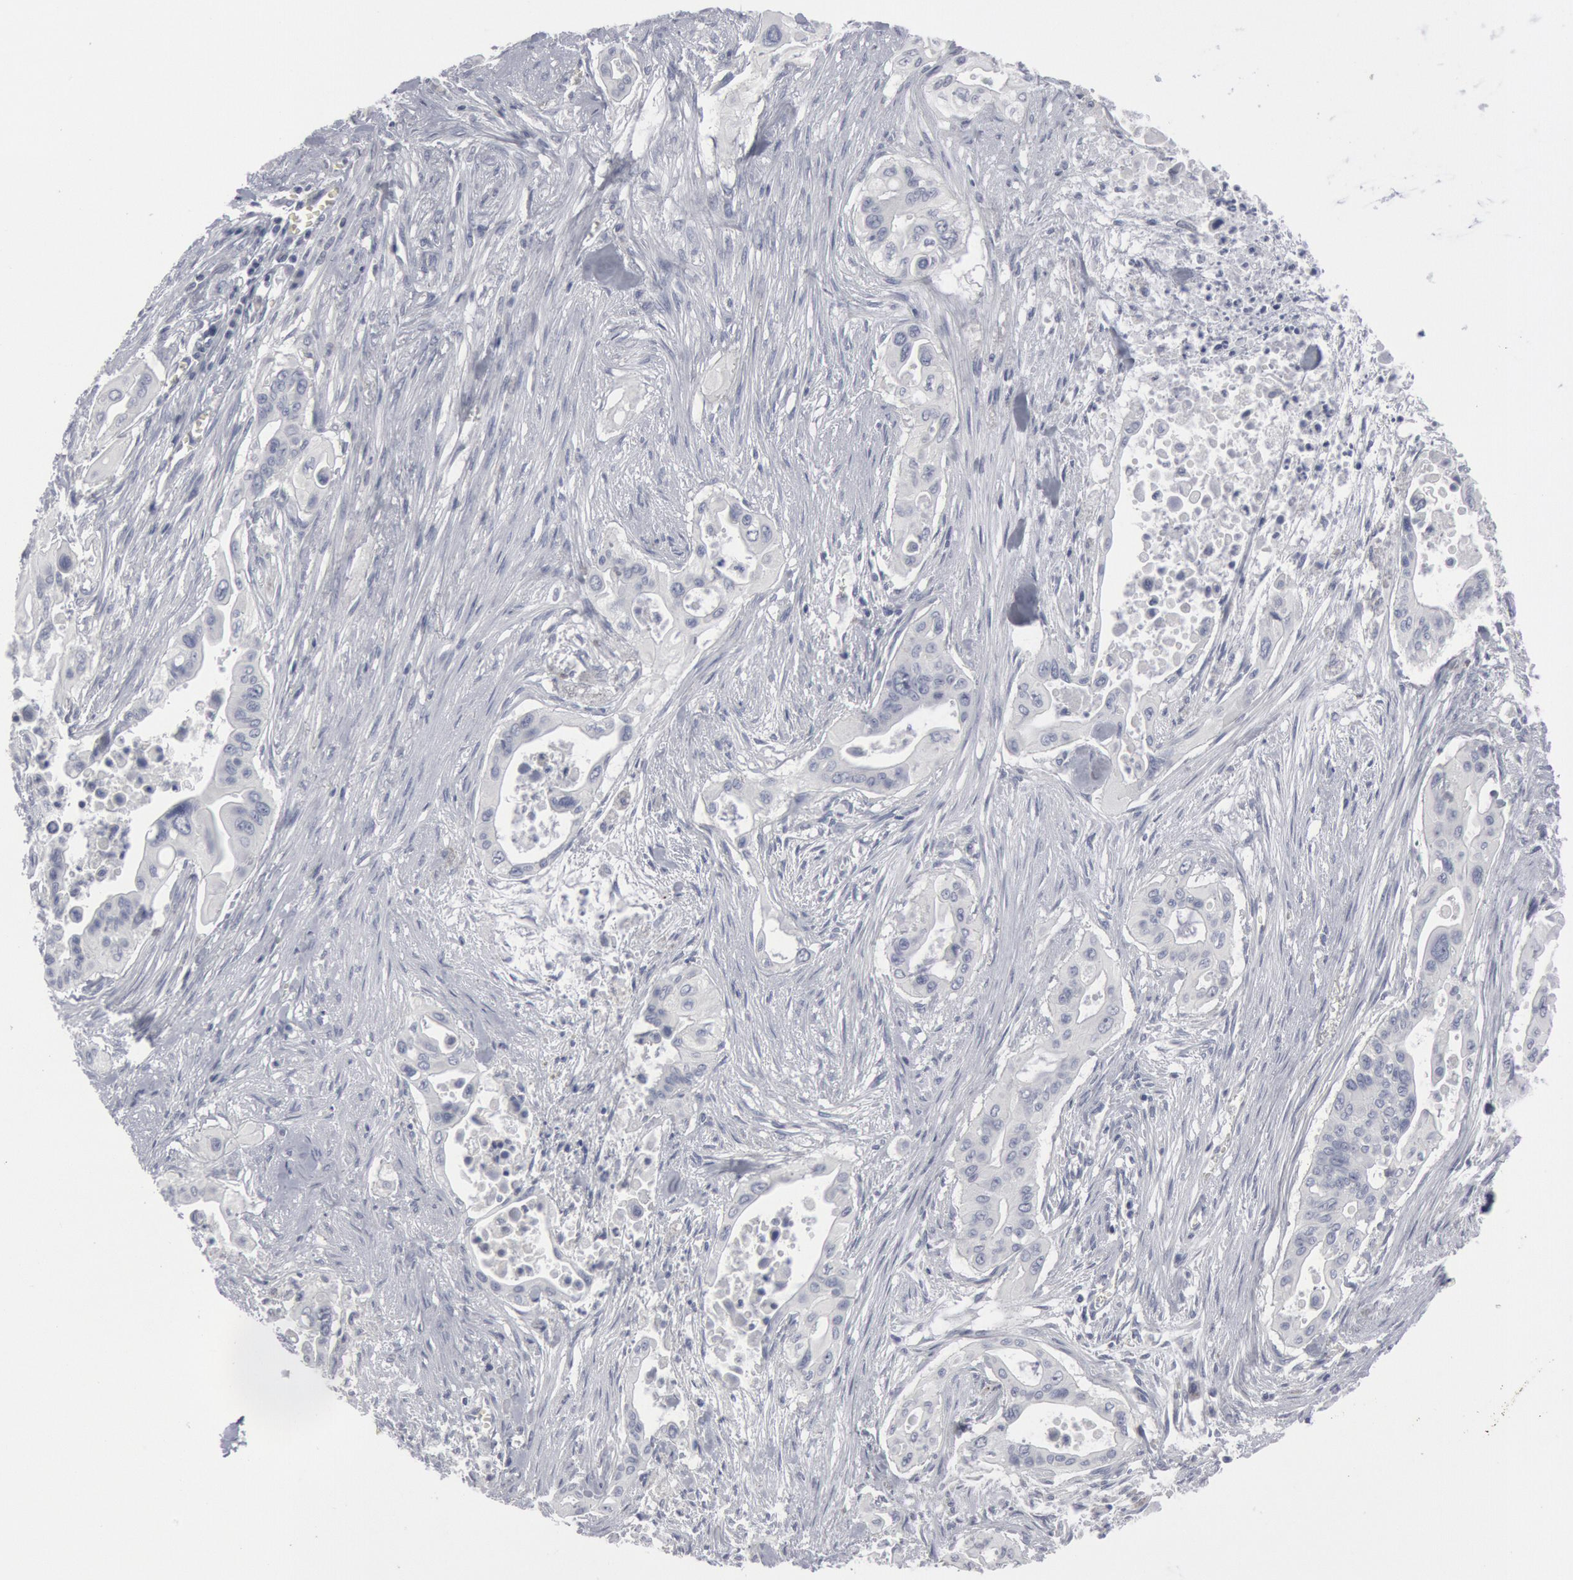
{"staining": {"intensity": "negative", "quantity": "none", "location": "none"}, "tissue": "pancreatic cancer", "cell_type": "Tumor cells", "image_type": "cancer", "snomed": [{"axis": "morphology", "description": "Adenocarcinoma, NOS"}, {"axis": "topography", "description": "Pancreas"}], "caption": "Tumor cells are negative for protein expression in human pancreatic cancer (adenocarcinoma). (DAB (3,3'-diaminobenzidine) immunohistochemistry with hematoxylin counter stain).", "gene": "DMC1", "patient": {"sex": "male", "age": 77}}